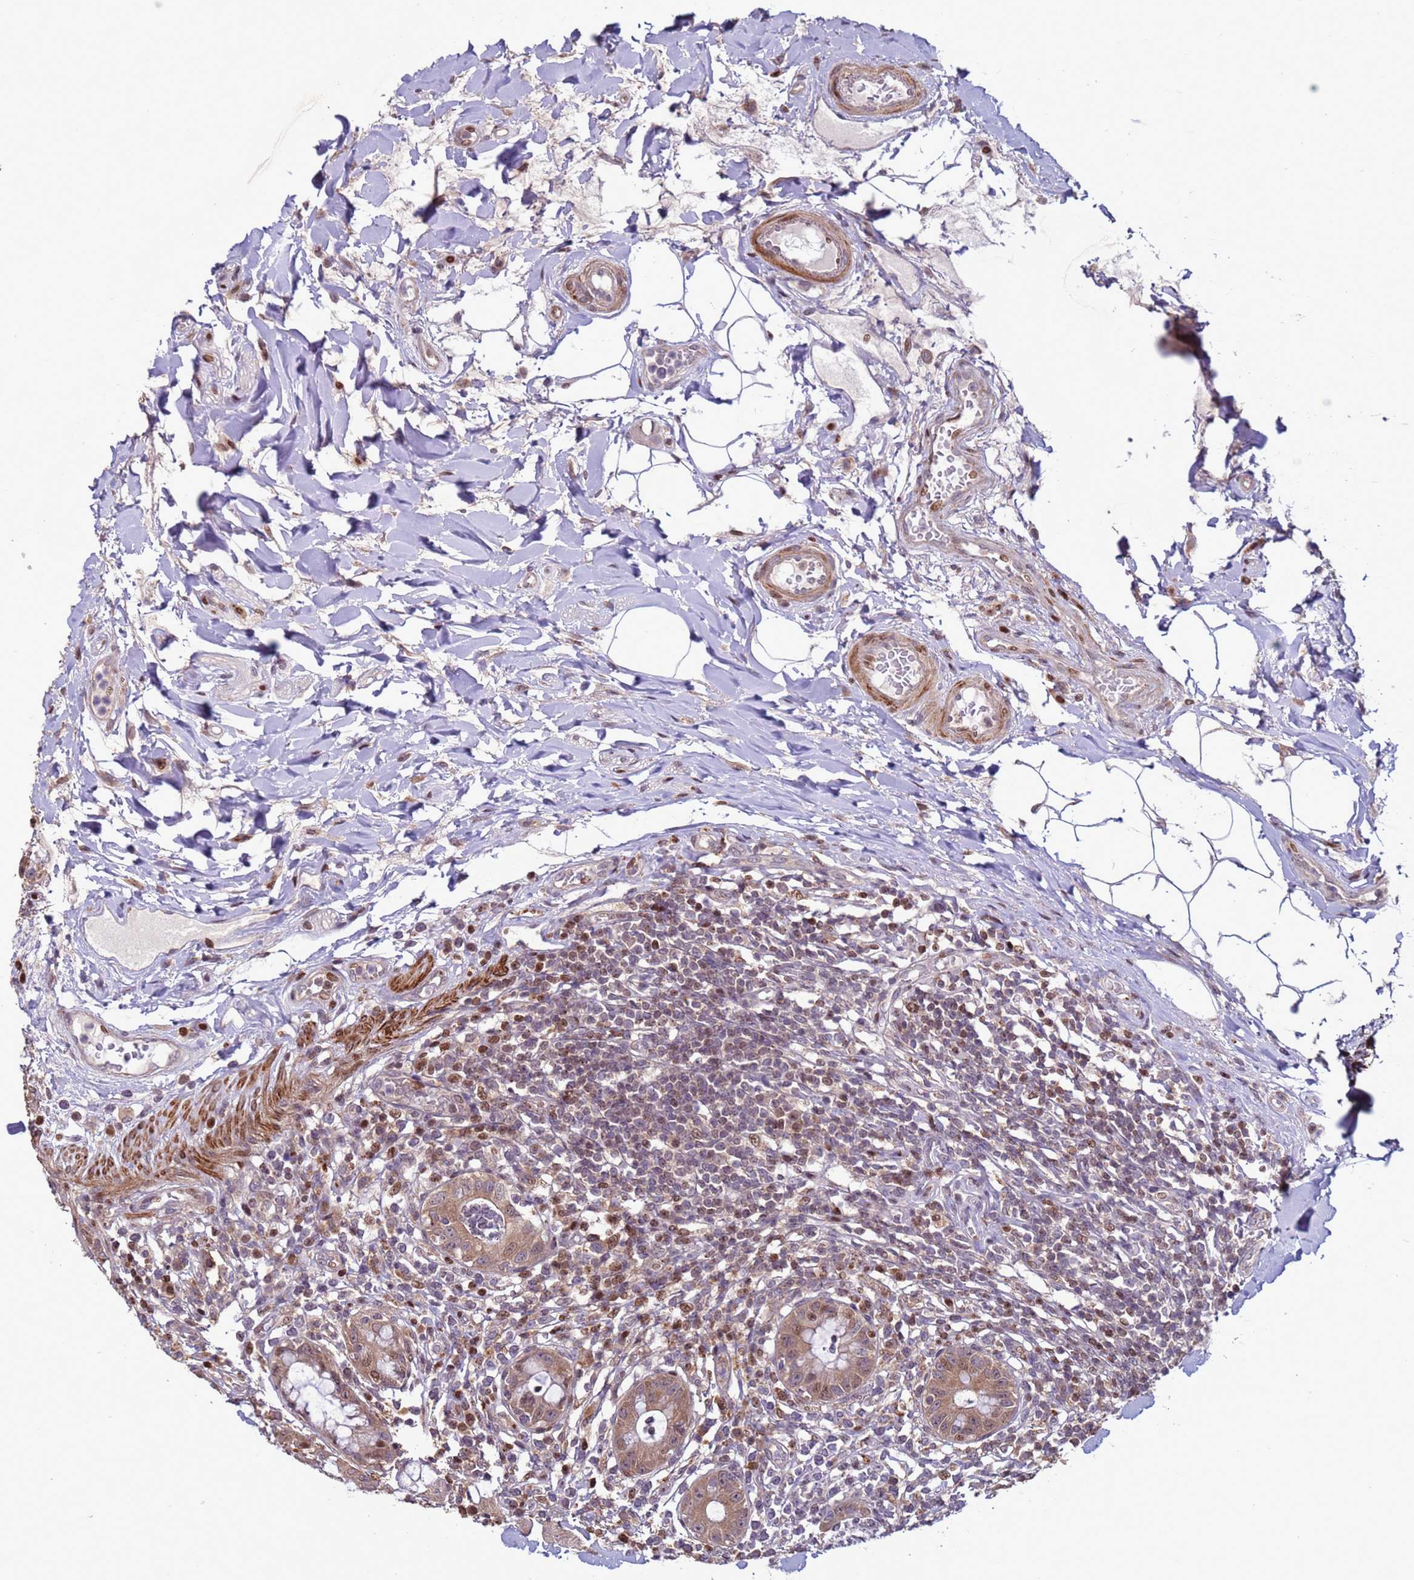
{"staining": {"intensity": "moderate", "quantity": ">75%", "location": "cytoplasmic/membranous,nuclear"}, "tissue": "rectum", "cell_type": "Glandular cells", "image_type": "normal", "snomed": [{"axis": "morphology", "description": "Normal tissue, NOS"}, {"axis": "topography", "description": "Rectum"}], "caption": "Moderate cytoplasmic/membranous,nuclear staining is identified in approximately >75% of glandular cells in normal rectum.", "gene": "HGH1", "patient": {"sex": "female", "age": 57}}